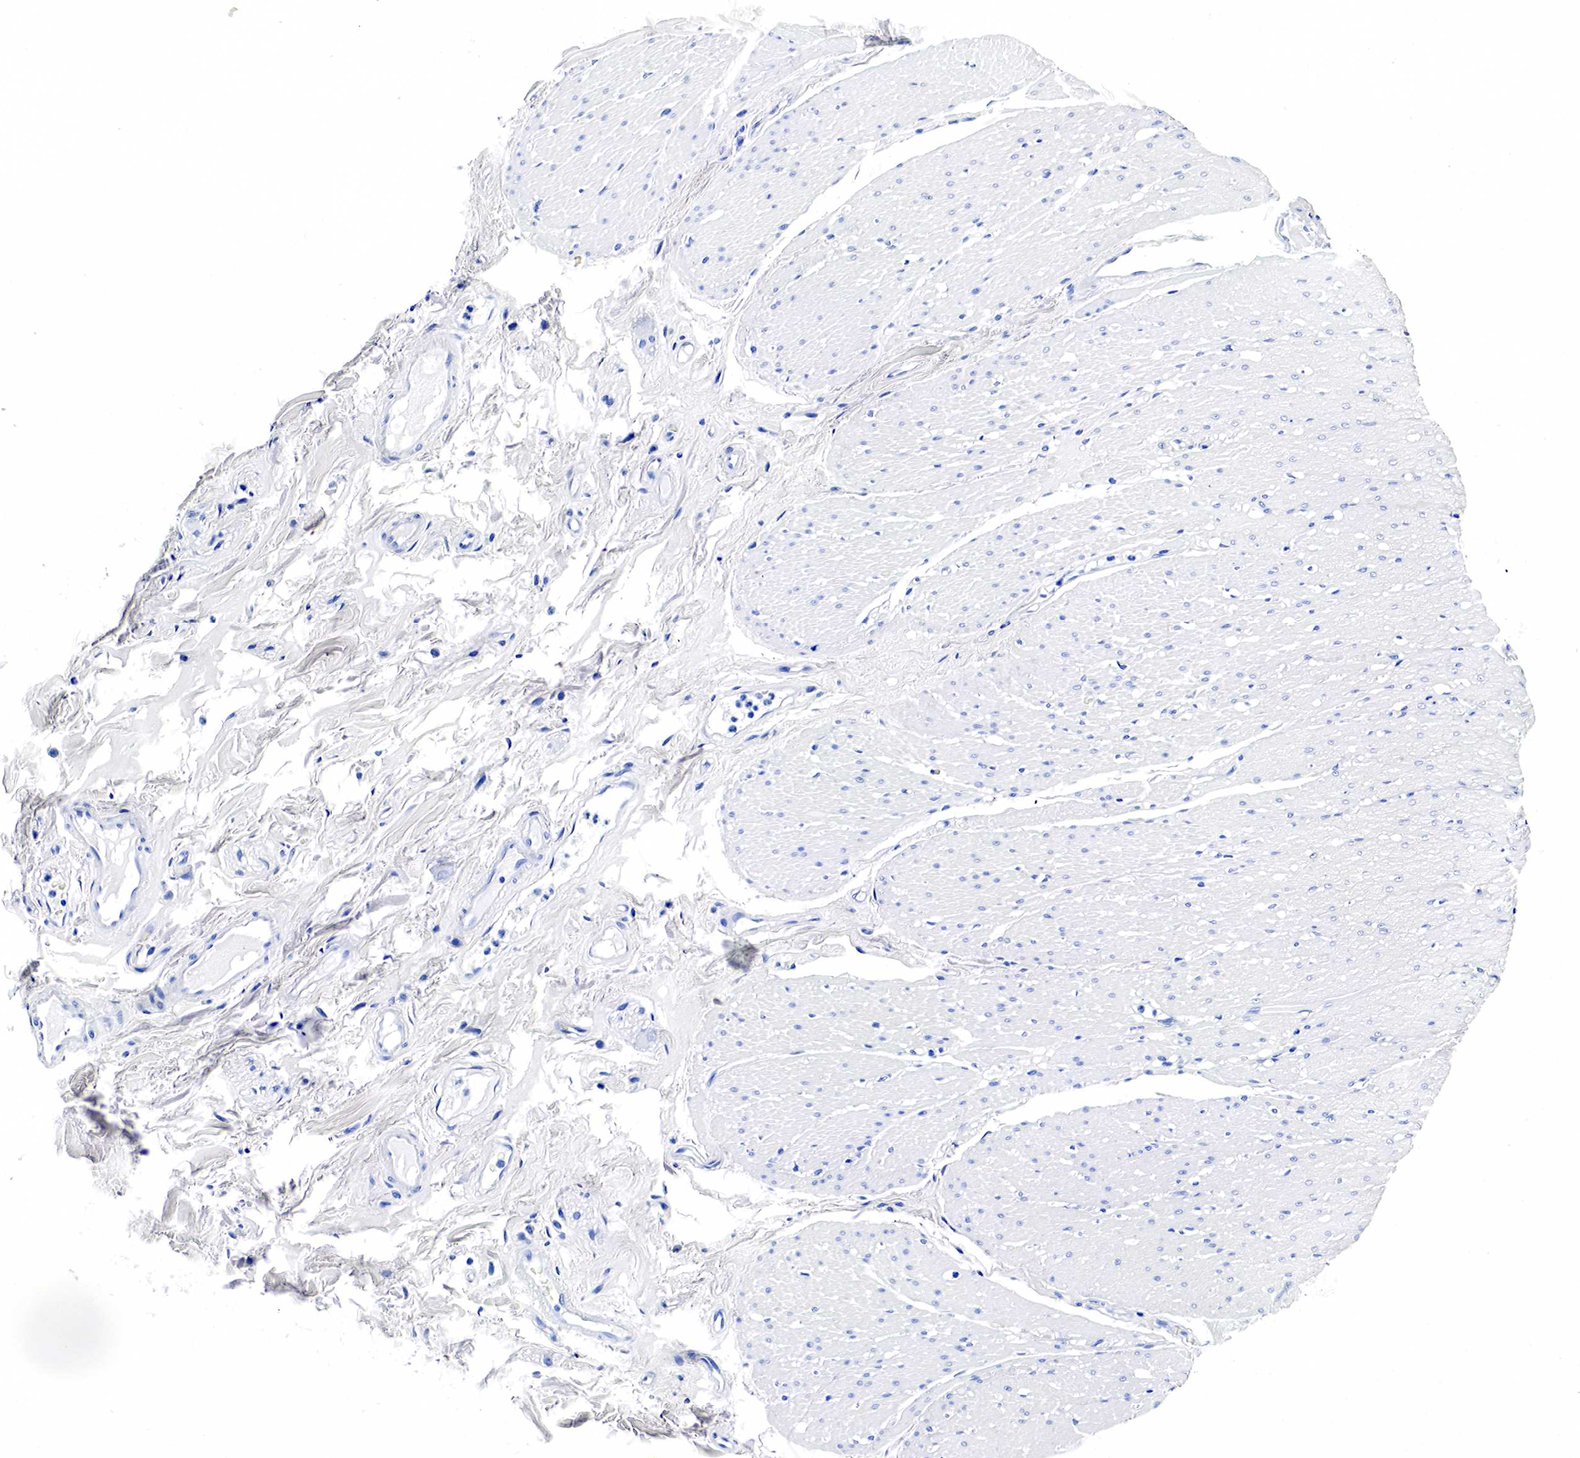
{"staining": {"intensity": "negative", "quantity": "none", "location": "none"}, "tissue": "adipose tissue", "cell_type": "Adipocytes", "image_type": "normal", "snomed": [{"axis": "morphology", "description": "Normal tissue, NOS"}, {"axis": "topography", "description": "Duodenum"}], "caption": "Adipocytes show no significant protein positivity in benign adipose tissue. (DAB (3,3'-diaminobenzidine) immunohistochemistry (IHC), high magnification).", "gene": "GCG", "patient": {"sex": "male", "age": 63}}